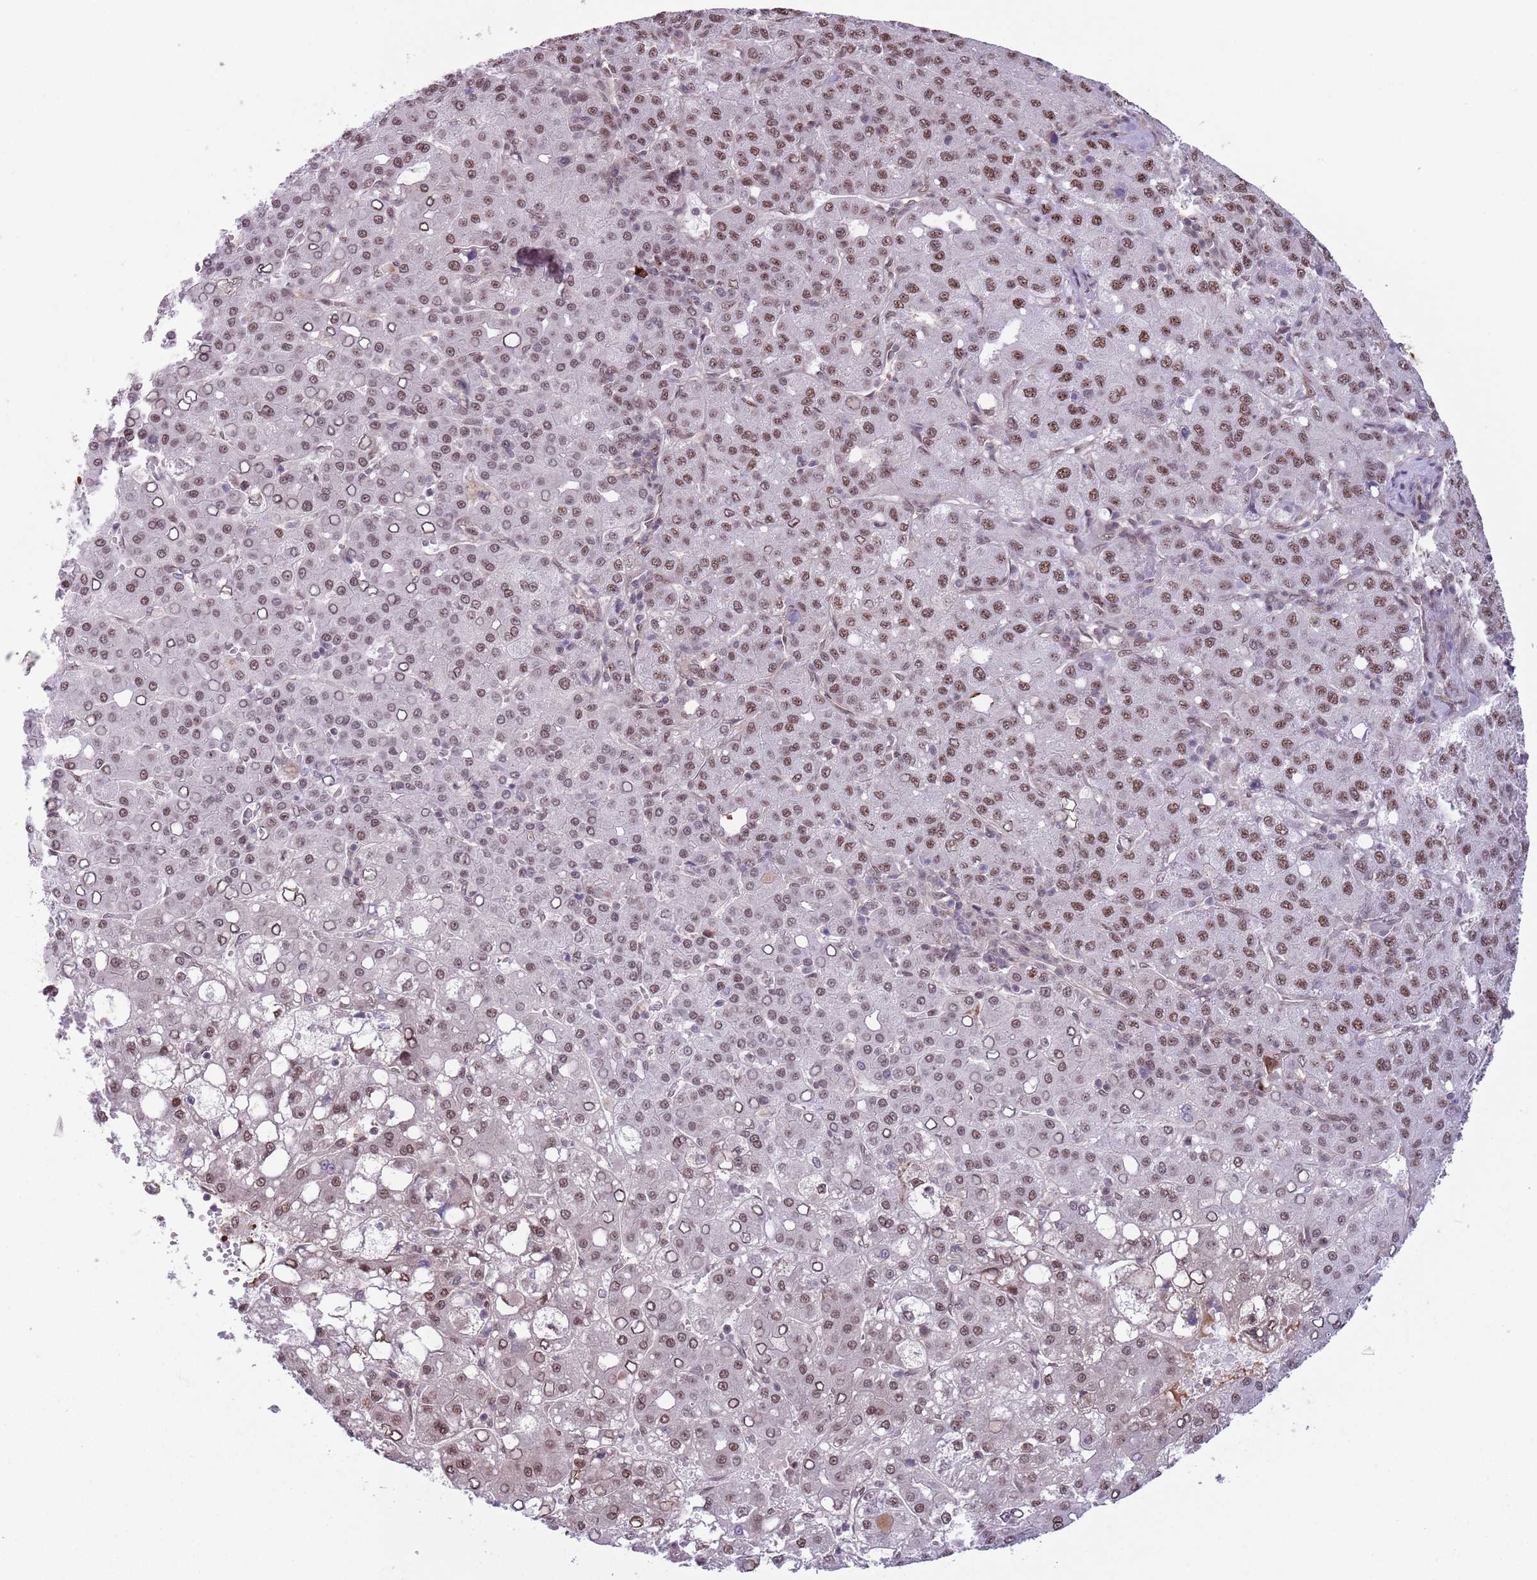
{"staining": {"intensity": "moderate", "quantity": ">75%", "location": "nuclear"}, "tissue": "liver cancer", "cell_type": "Tumor cells", "image_type": "cancer", "snomed": [{"axis": "morphology", "description": "Carcinoma, Hepatocellular, NOS"}, {"axis": "topography", "description": "Liver"}], "caption": "Liver hepatocellular carcinoma was stained to show a protein in brown. There is medium levels of moderate nuclear expression in about >75% of tumor cells. The staining was performed using DAB (3,3'-diaminobenzidine) to visualize the protein expression in brown, while the nuclei were stained in blue with hematoxylin (Magnification: 20x).", "gene": "SIPA1L3", "patient": {"sex": "male", "age": 65}}